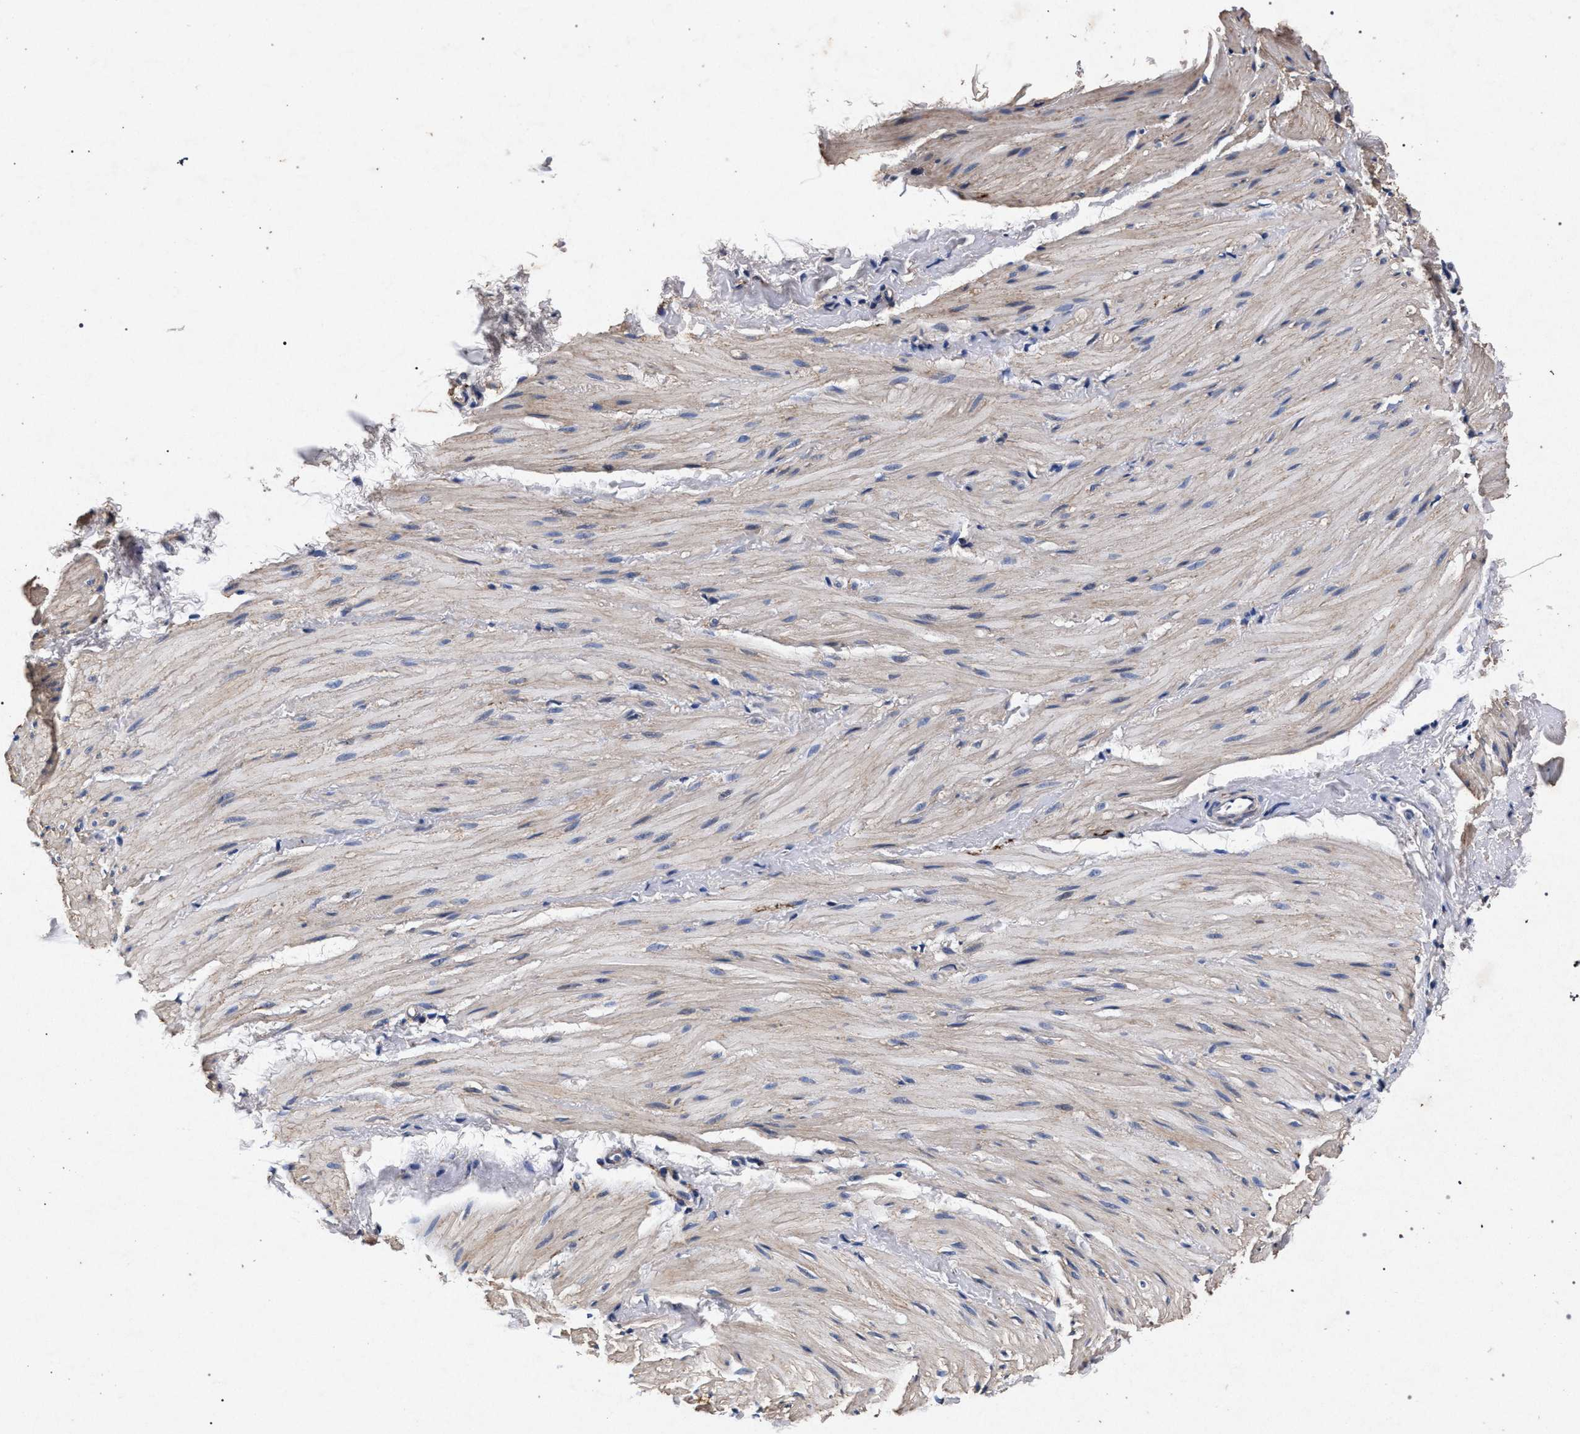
{"staining": {"intensity": "negative", "quantity": "none", "location": "none"}, "tissue": "smooth muscle", "cell_type": "Smooth muscle cells", "image_type": "normal", "snomed": [{"axis": "morphology", "description": "Normal tissue, NOS"}, {"axis": "topography", "description": "Smooth muscle"}], "caption": "Immunohistochemical staining of normal human smooth muscle shows no significant staining in smooth muscle cells.", "gene": "ATP1A2", "patient": {"sex": "male", "age": 16}}